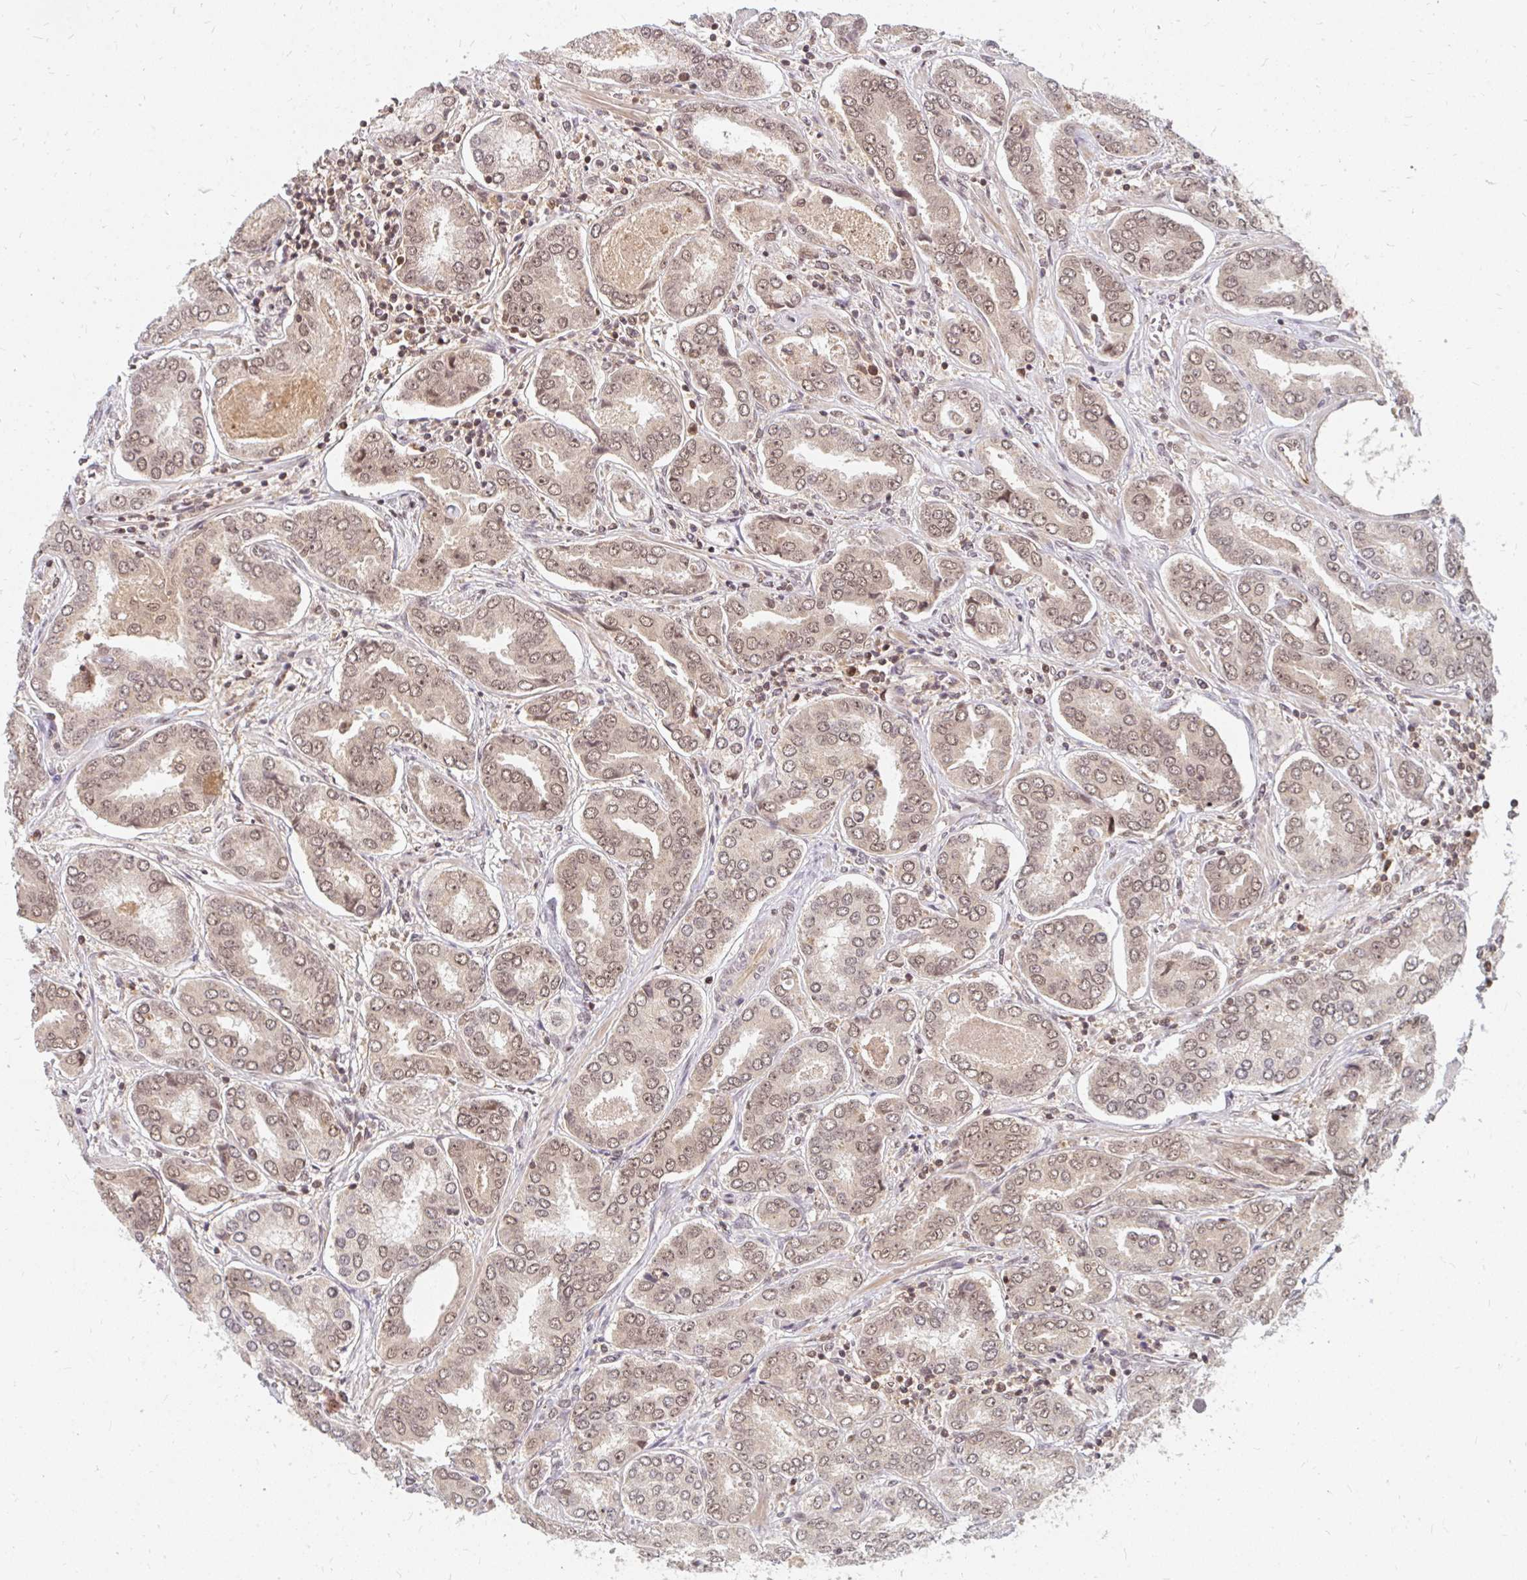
{"staining": {"intensity": "moderate", "quantity": ">75%", "location": "nuclear"}, "tissue": "prostate cancer", "cell_type": "Tumor cells", "image_type": "cancer", "snomed": [{"axis": "morphology", "description": "Adenocarcinoma, High grade"}, {"axis": "topography", "description": "Prostate"}], "caption": "A high-resolution photomicrograph shows immunohistochemistry (IHC) staining of prostate cancer, which shows moderate nuclear staining in approximately >75% of tumor cells. The protein of interest is shown in brown color, while the nuclei are stained blue.", "gene": "GTF3C6", "patient": {"sex": "male", "age": 72}}